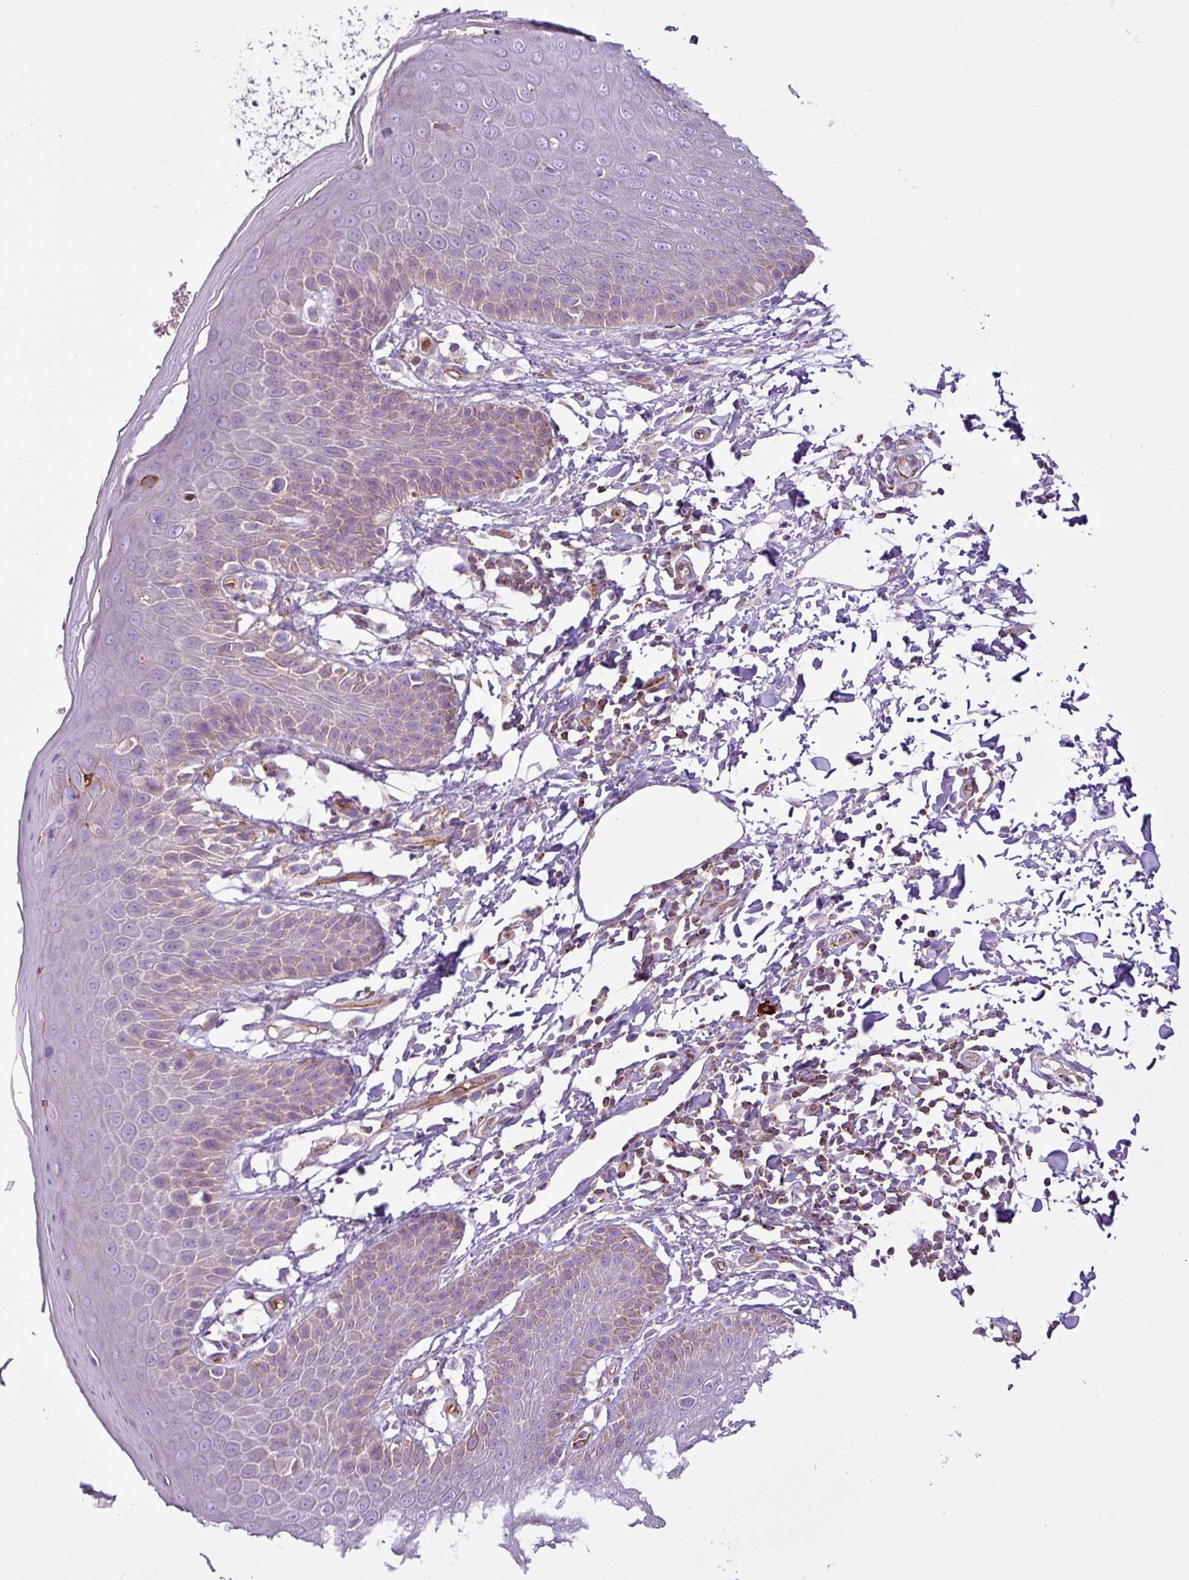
{"staining": {"intensity": "moderate", "quantity": "<25%", "location": "cytoplasmic/membranous"}, "tissue": "skin", "cell_type": "Epidermal cells", "image_type": "normal", "snomed": [{"axis": "morphology", "description": "Normal tissue, NOS"}, {"axis": "topography", "description": "Peripheral nerve tissue"}], "caption": "Normal skin was stained to show a protein in brown. There is low levels of moderate cytoplasmic/membranous positivity in about <25% of epidermal cells.", "gene": "EME2", "patient": {"sex": "male", "age": 51}}